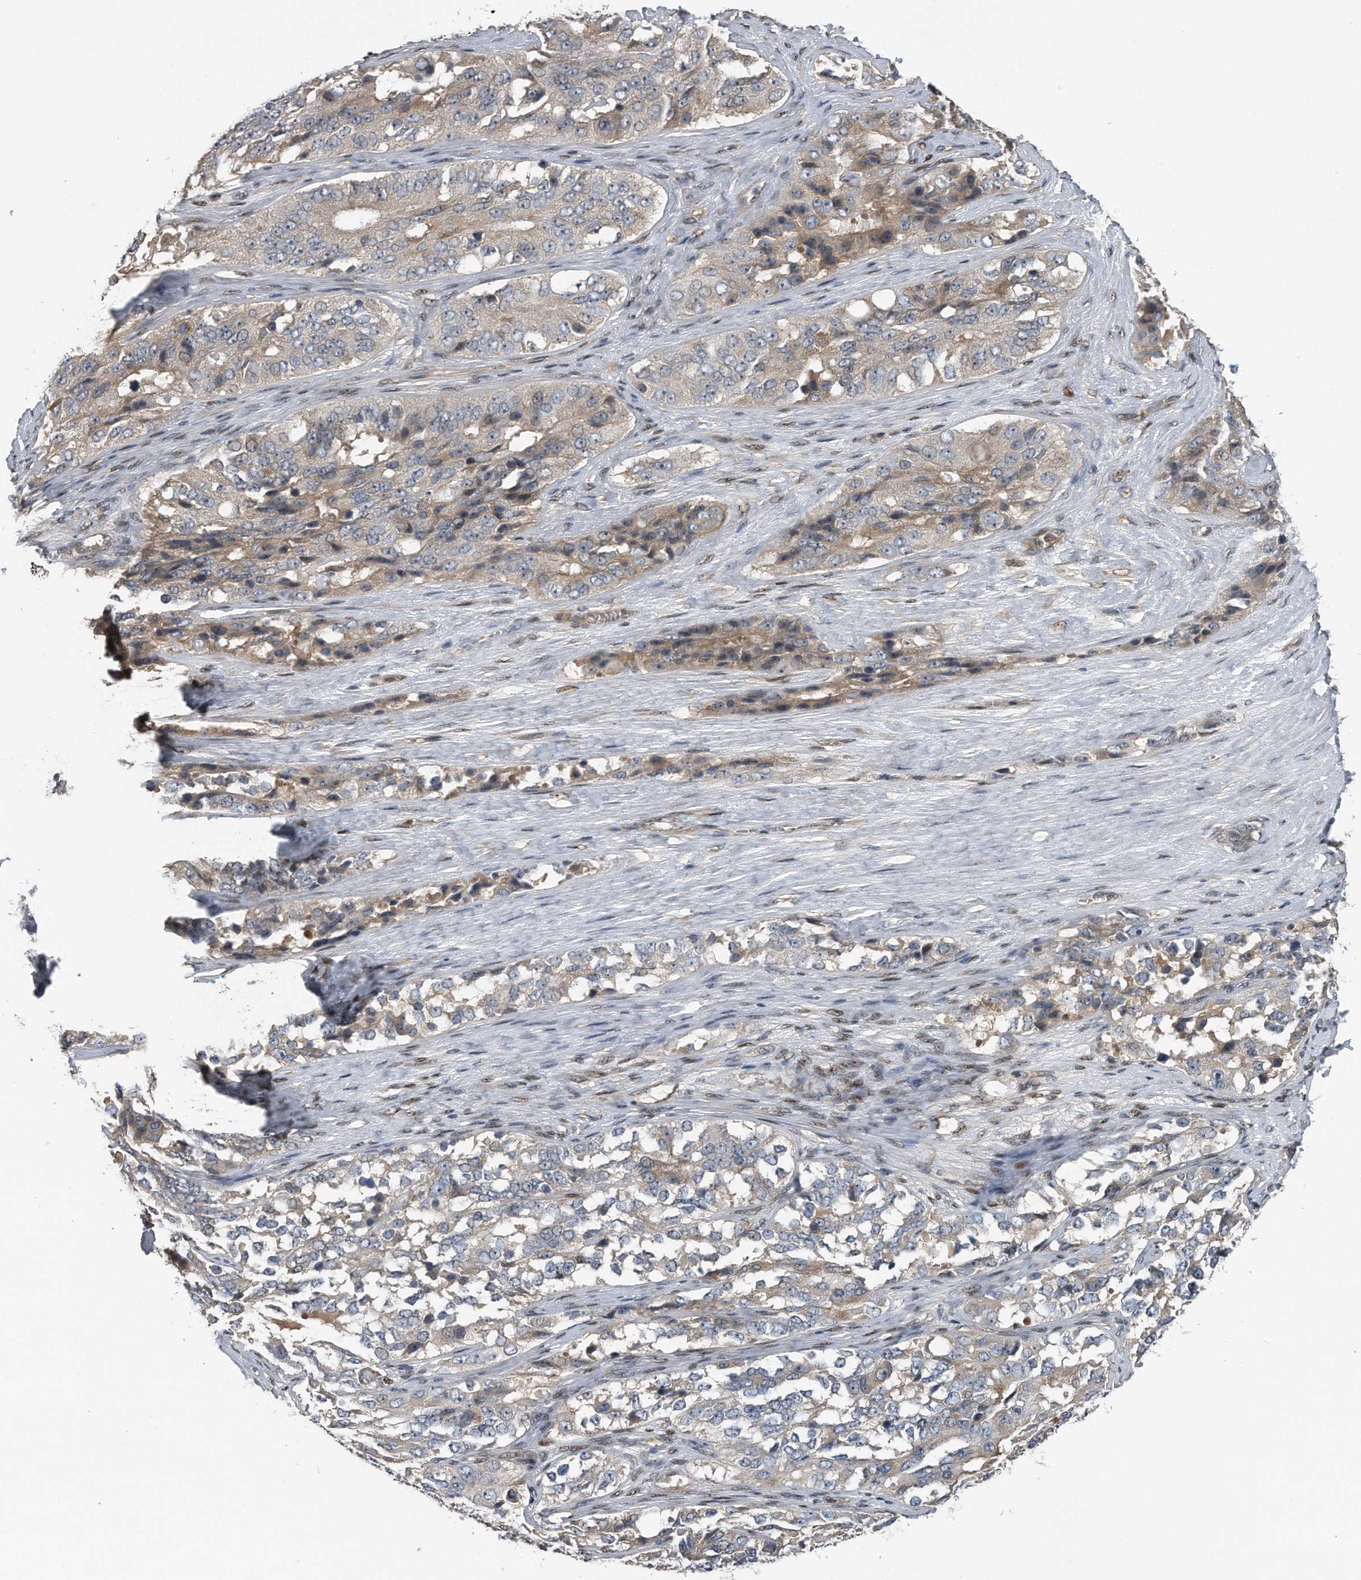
{"staining": {"intensity": "weak", "quantity": "<25%", "location": "cytoplasmic/membranous"}, "tissue": "ovarian cancer", "cell_type": "Tumor cells", "image_type": "cancer", "snomed": [{"axis": "morphology", "description": "Carcinoma, endometroid"}, {"axis": "topography", "description": "Ovary"}], "caption": "The image displays no significant positivity in tumor cells of ovarian endometroid carcinoma.", "gene": "ZNF79", "patient": {"sex": "female", "age": 51}}